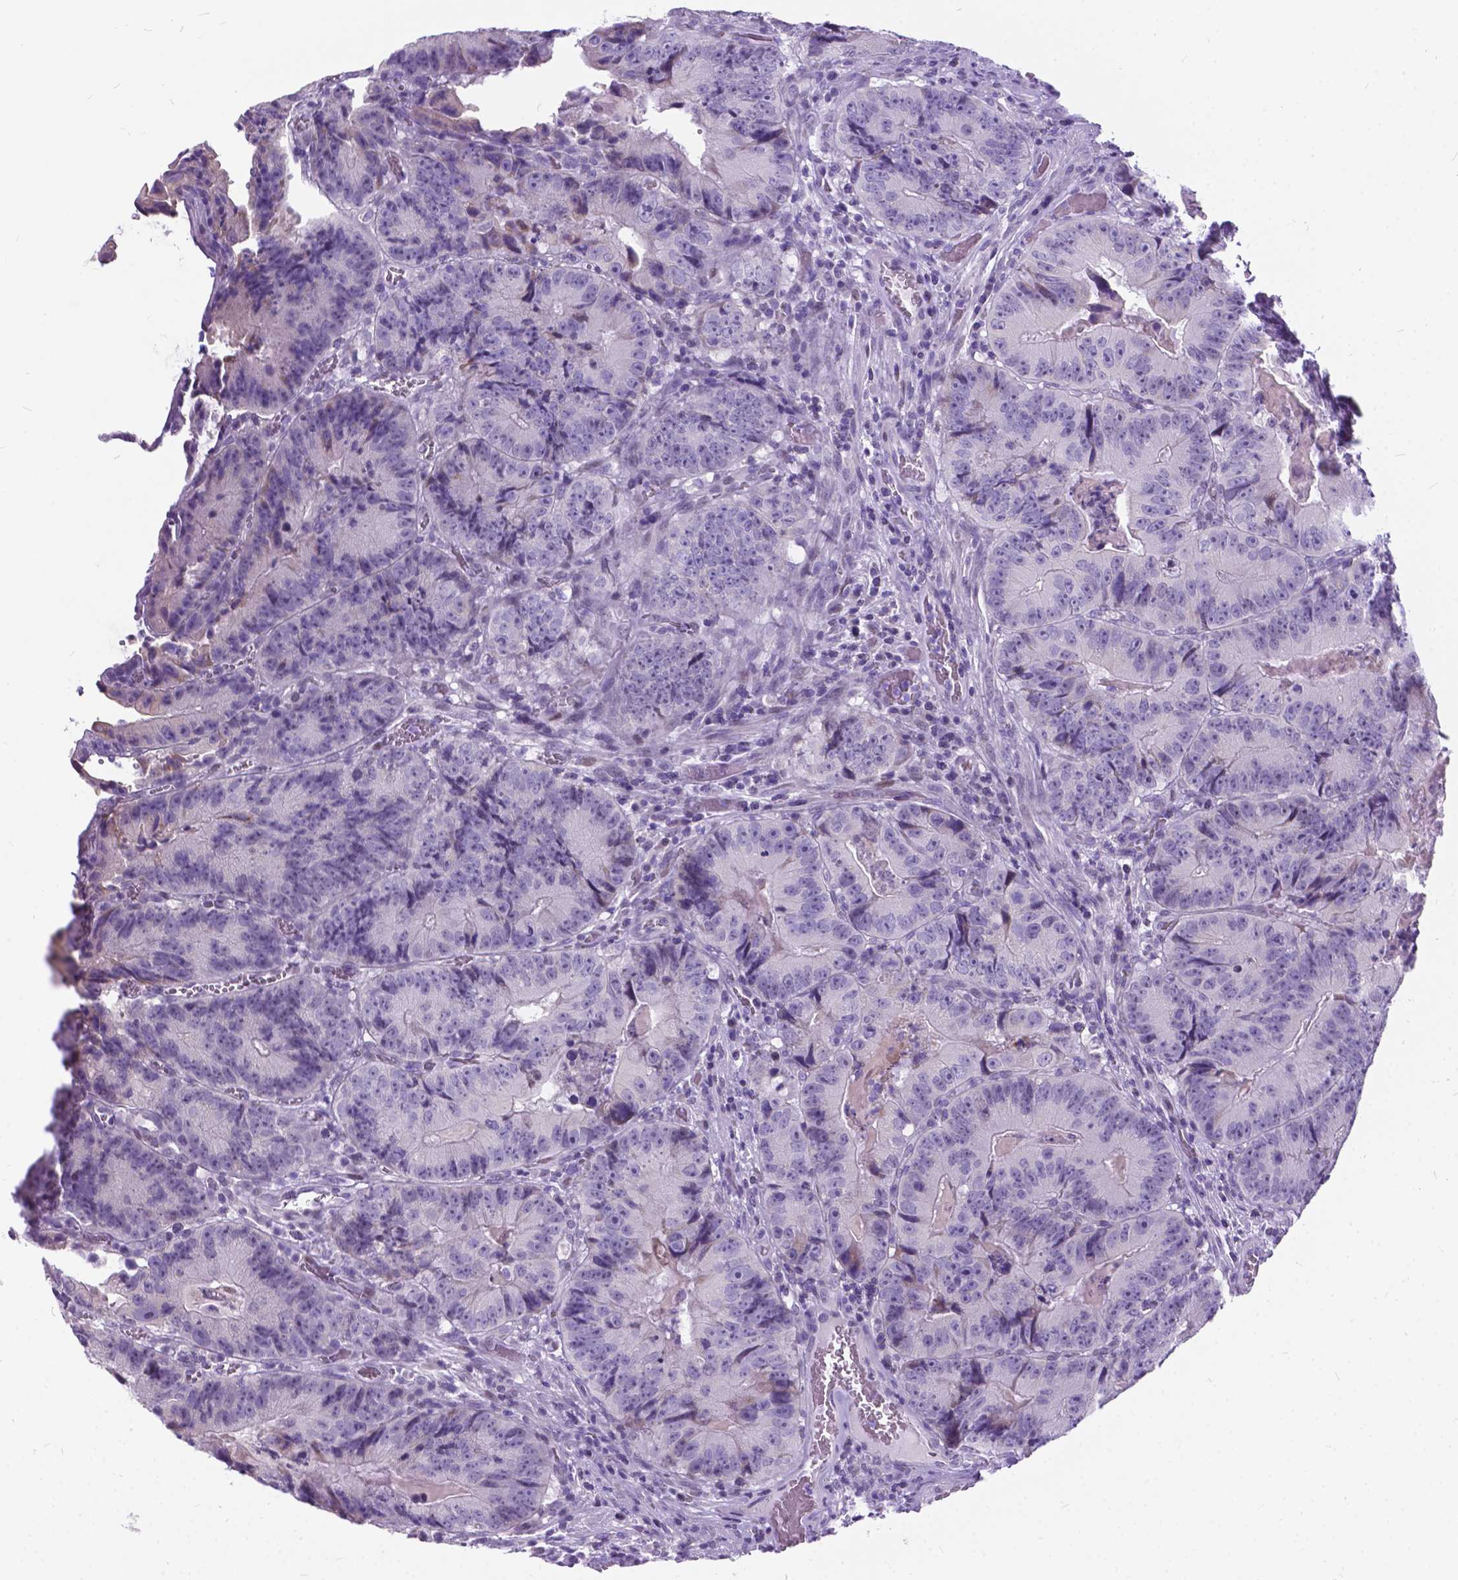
{"staining": {"intensity": "negative", "quantity": "none", "location": "none"}, "tissue": "colorectal cancer", "cell_type": "Tumor cells", "image_type": "cancer", "snomed": [{"axis": "morphology", "description": "Adenocarcinoma, NOS"}, {"axis": "topography", "description": "Colon"}], "caption": "IHC micrograph of neoplastic tissue: colorectal cancer (adenocarcinoma) stained with DAB exhibits no significant protein positivity in tumor cells.", "gene": "BSND", "patient": {"sex": "female", "age": 86}}